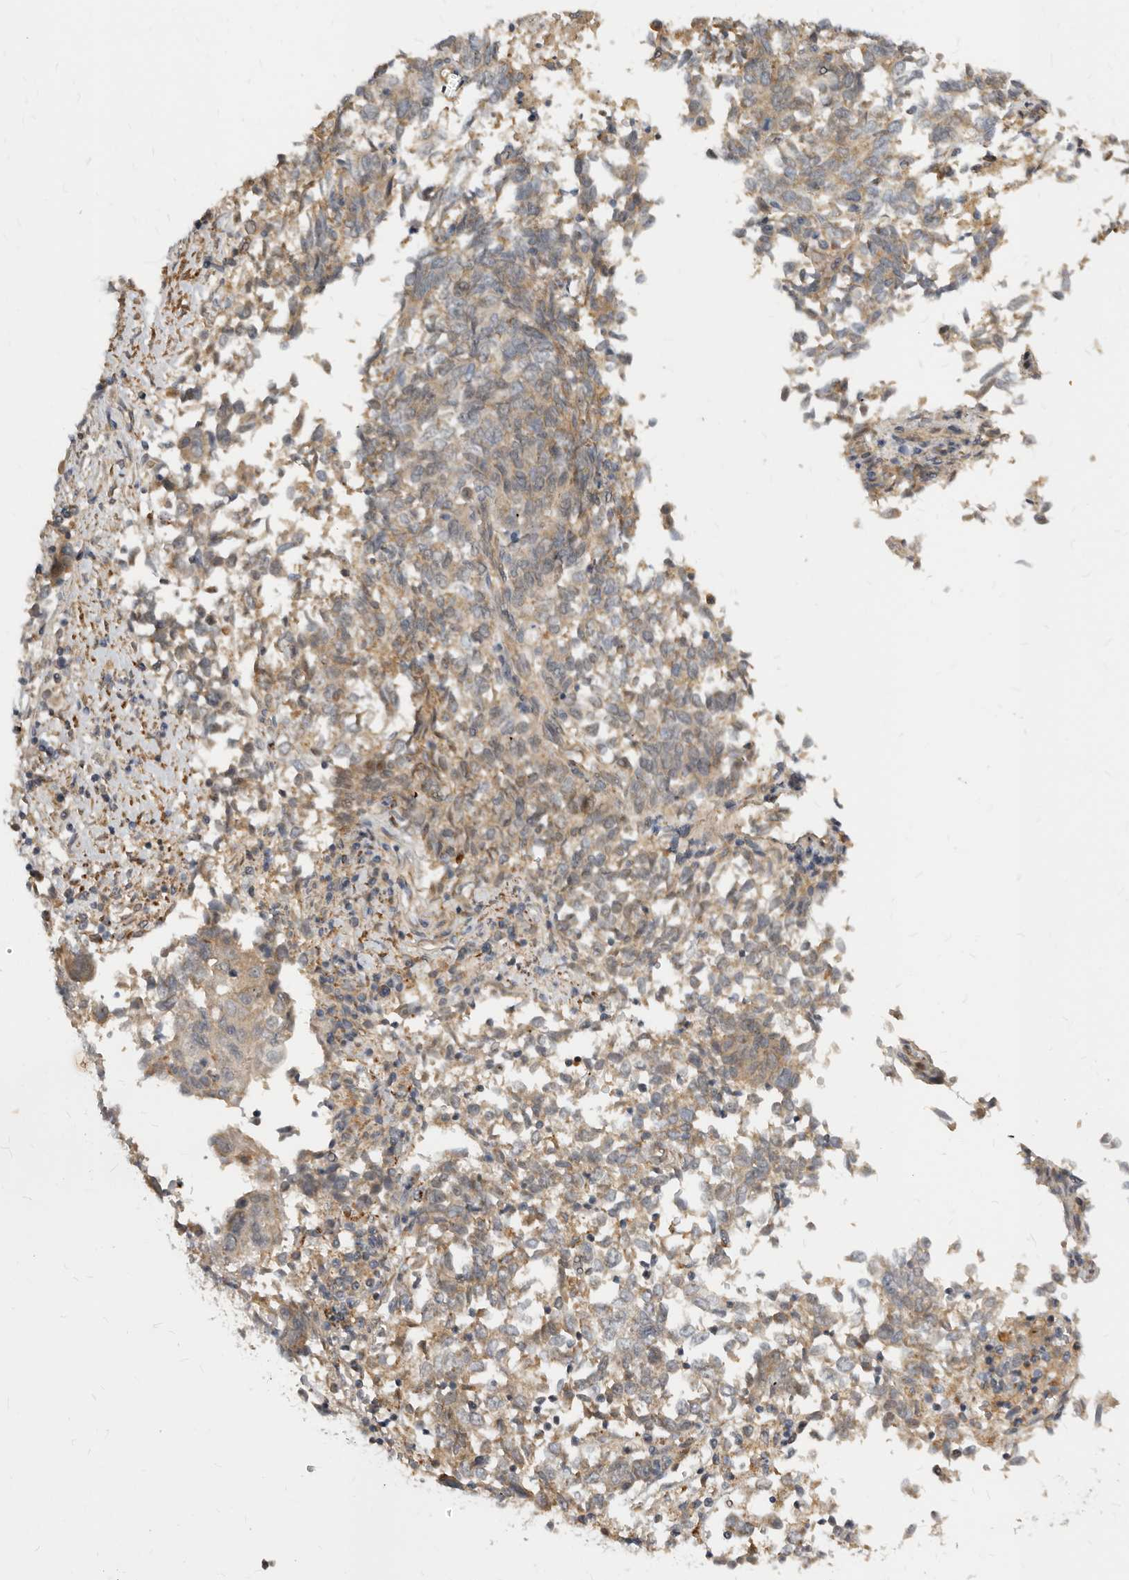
{"staining": {"intensity": "weak", "quantity": ">75%", "location": "cytoplasmic/membranous"}, "tissue": "endometrial cancer", "cell_type": "Tumor cells", "image_type": "cancer", "snomed": [{"axis": "morphology", "description": "Adenocarcinoma, NOS"}, {"axis": "topography", "description": "Endometrium"}], "caption": "Human endometrial adenocarcinoma stained with a protein marker displays weak staining in tumor cells.", "gene": "MICALL2", "patient": {"sex": "female", "age": 80}}